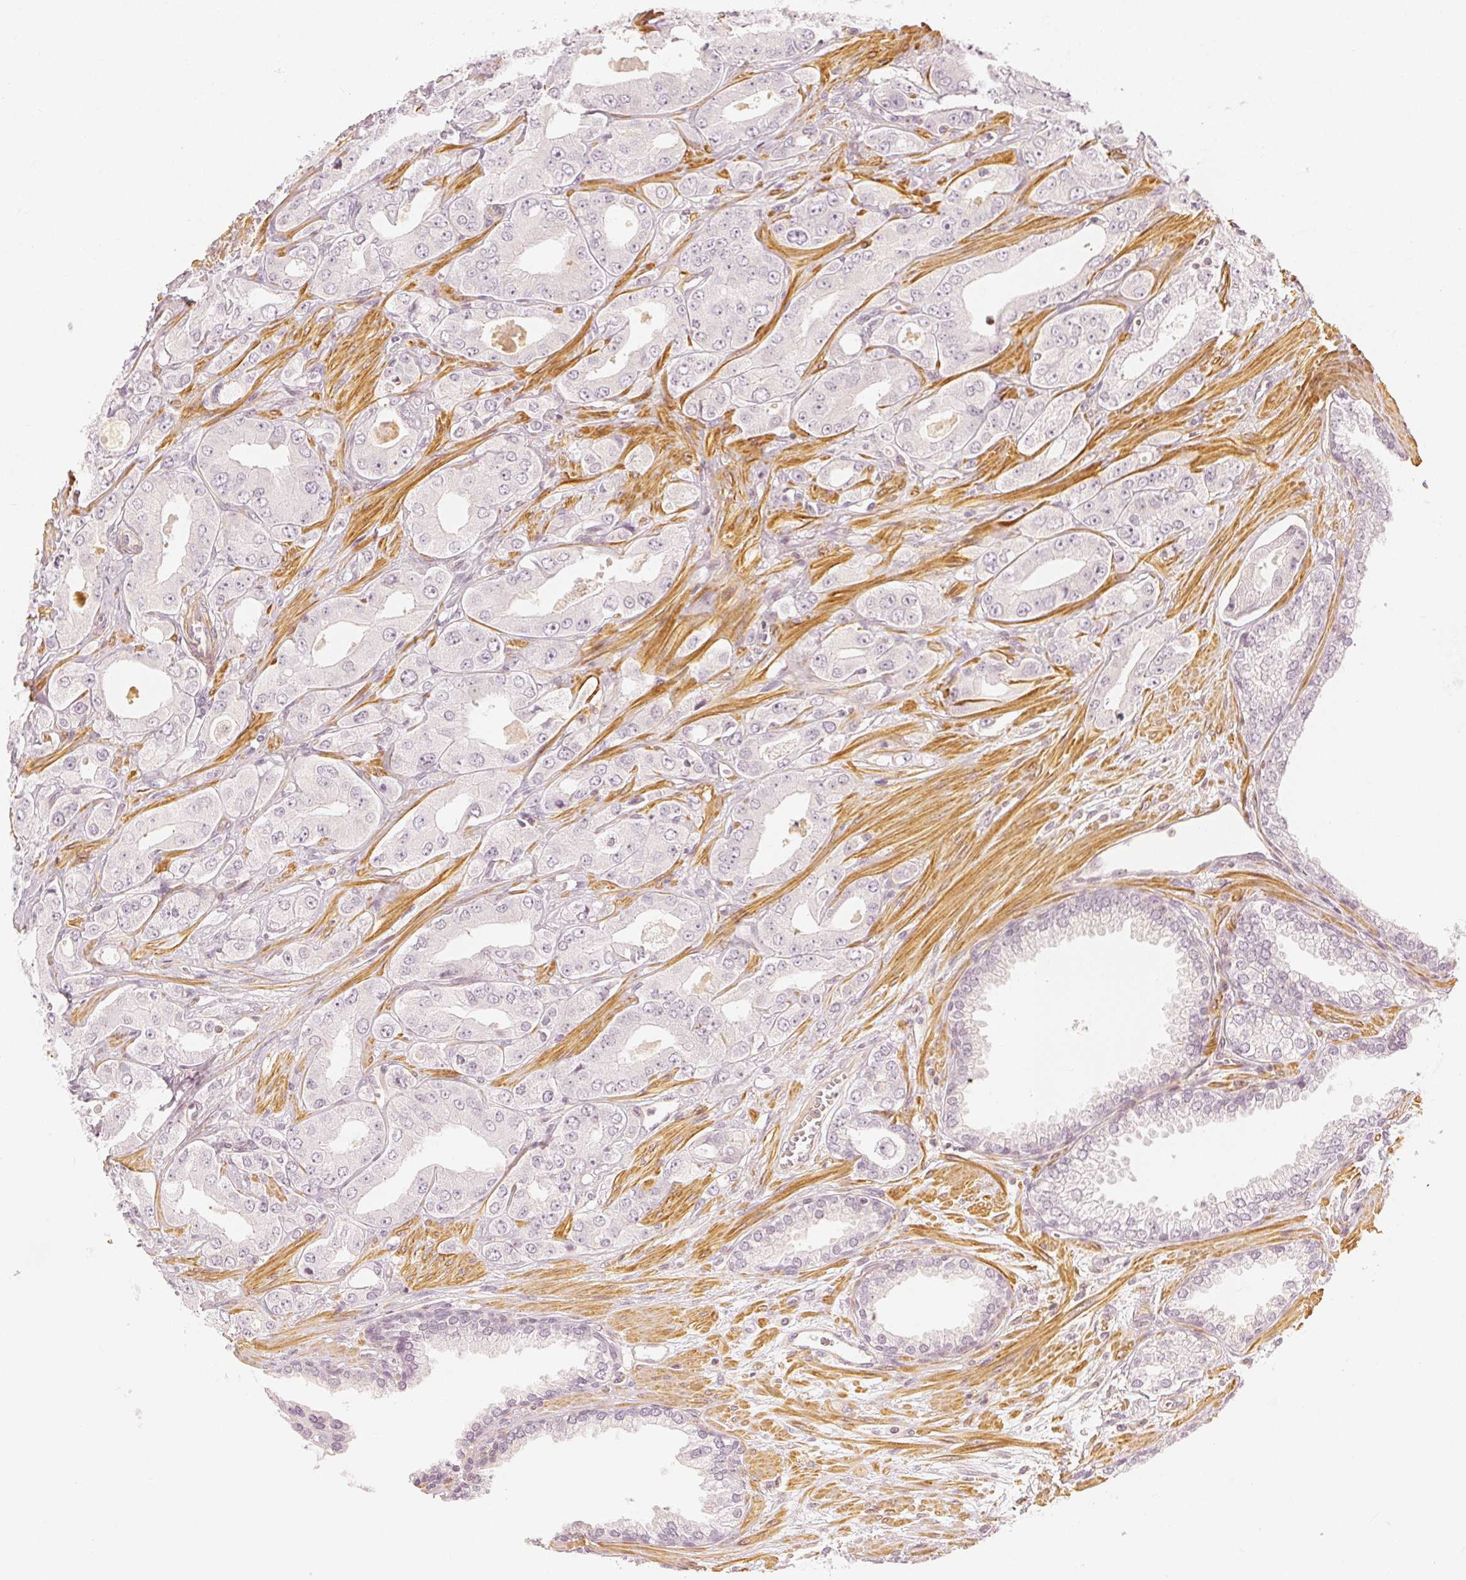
{"staining": {"intensity": "negative", "quantity": "none", "location": "none"}, "tissue": "prostate cancer", "cell_type": "Tumor cells", "image_type": "cancer", "snomed": [{"axis": "morphology", "description": "Adenocarcinoma, Low grade"}, {"axis": "topography", "description": "Prostate"}], "caption": "The micrograph shows no staining of tumor cells in prostate cancer (low-grade adenocarcinoma).", "gene": "ARHGAP26", "patient": {"sex": "male", "age": 60}}